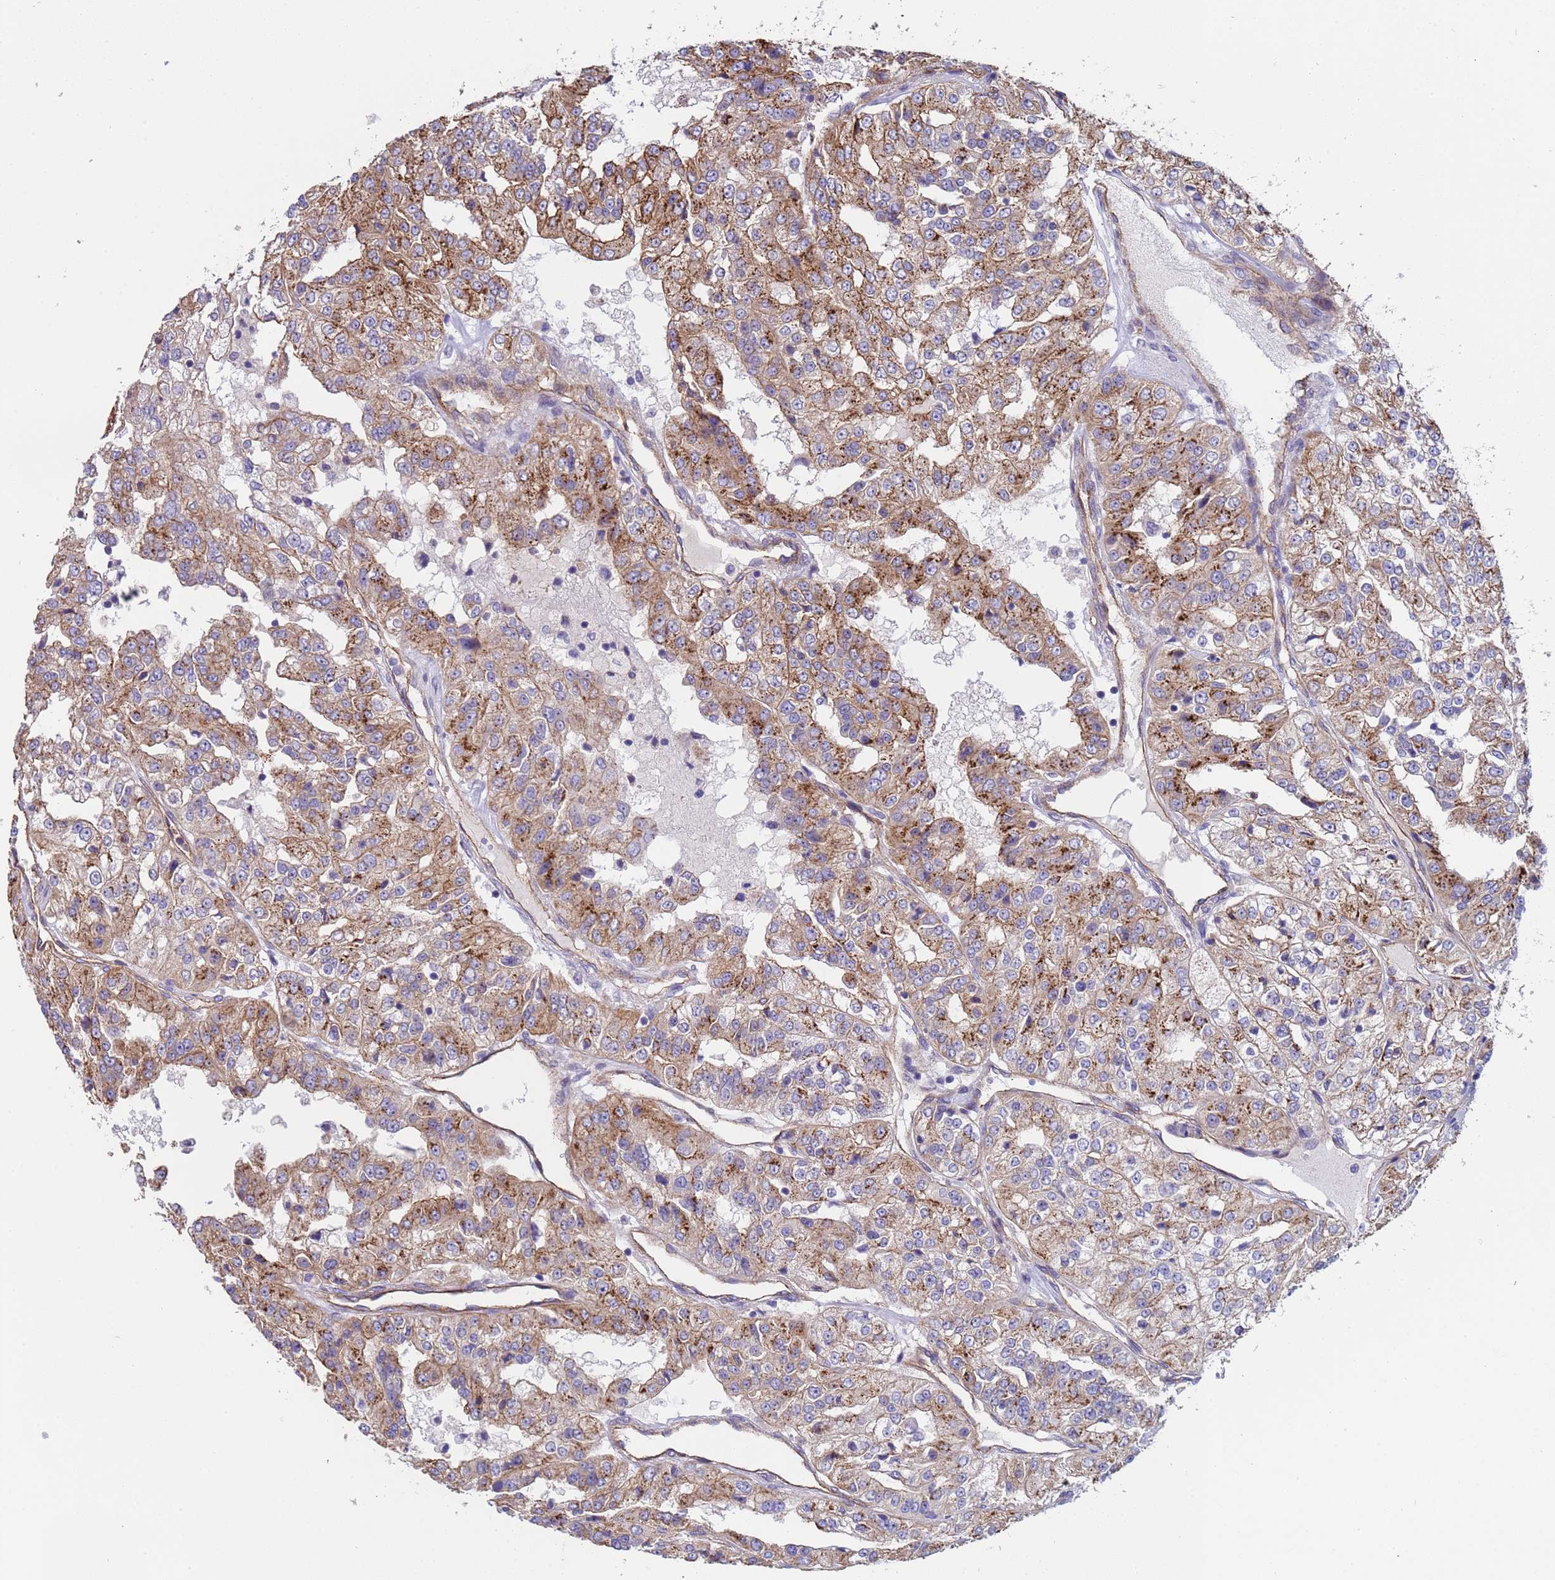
{"staining": {"intensity": "moderate", "quantity": ">75%", "location": "cytoplasmic/membranous"}, "tissue": "renal cancer", "cell_type": "Tumor cells", "image_type": "cancer", "snomed": [{"axis": "morphology", "description": "Adenocarcinoma, NOS"}, {"axis": "topography", "description": "Kidney"}], "caption": "Brown immunohistochemical staining in renal cancer displays moderate cytoplasmic/membranous positivity in approximately >75% of tumor cells.", "gene": "ZNF248", "patient": {"sex": "female", "age": 63}}